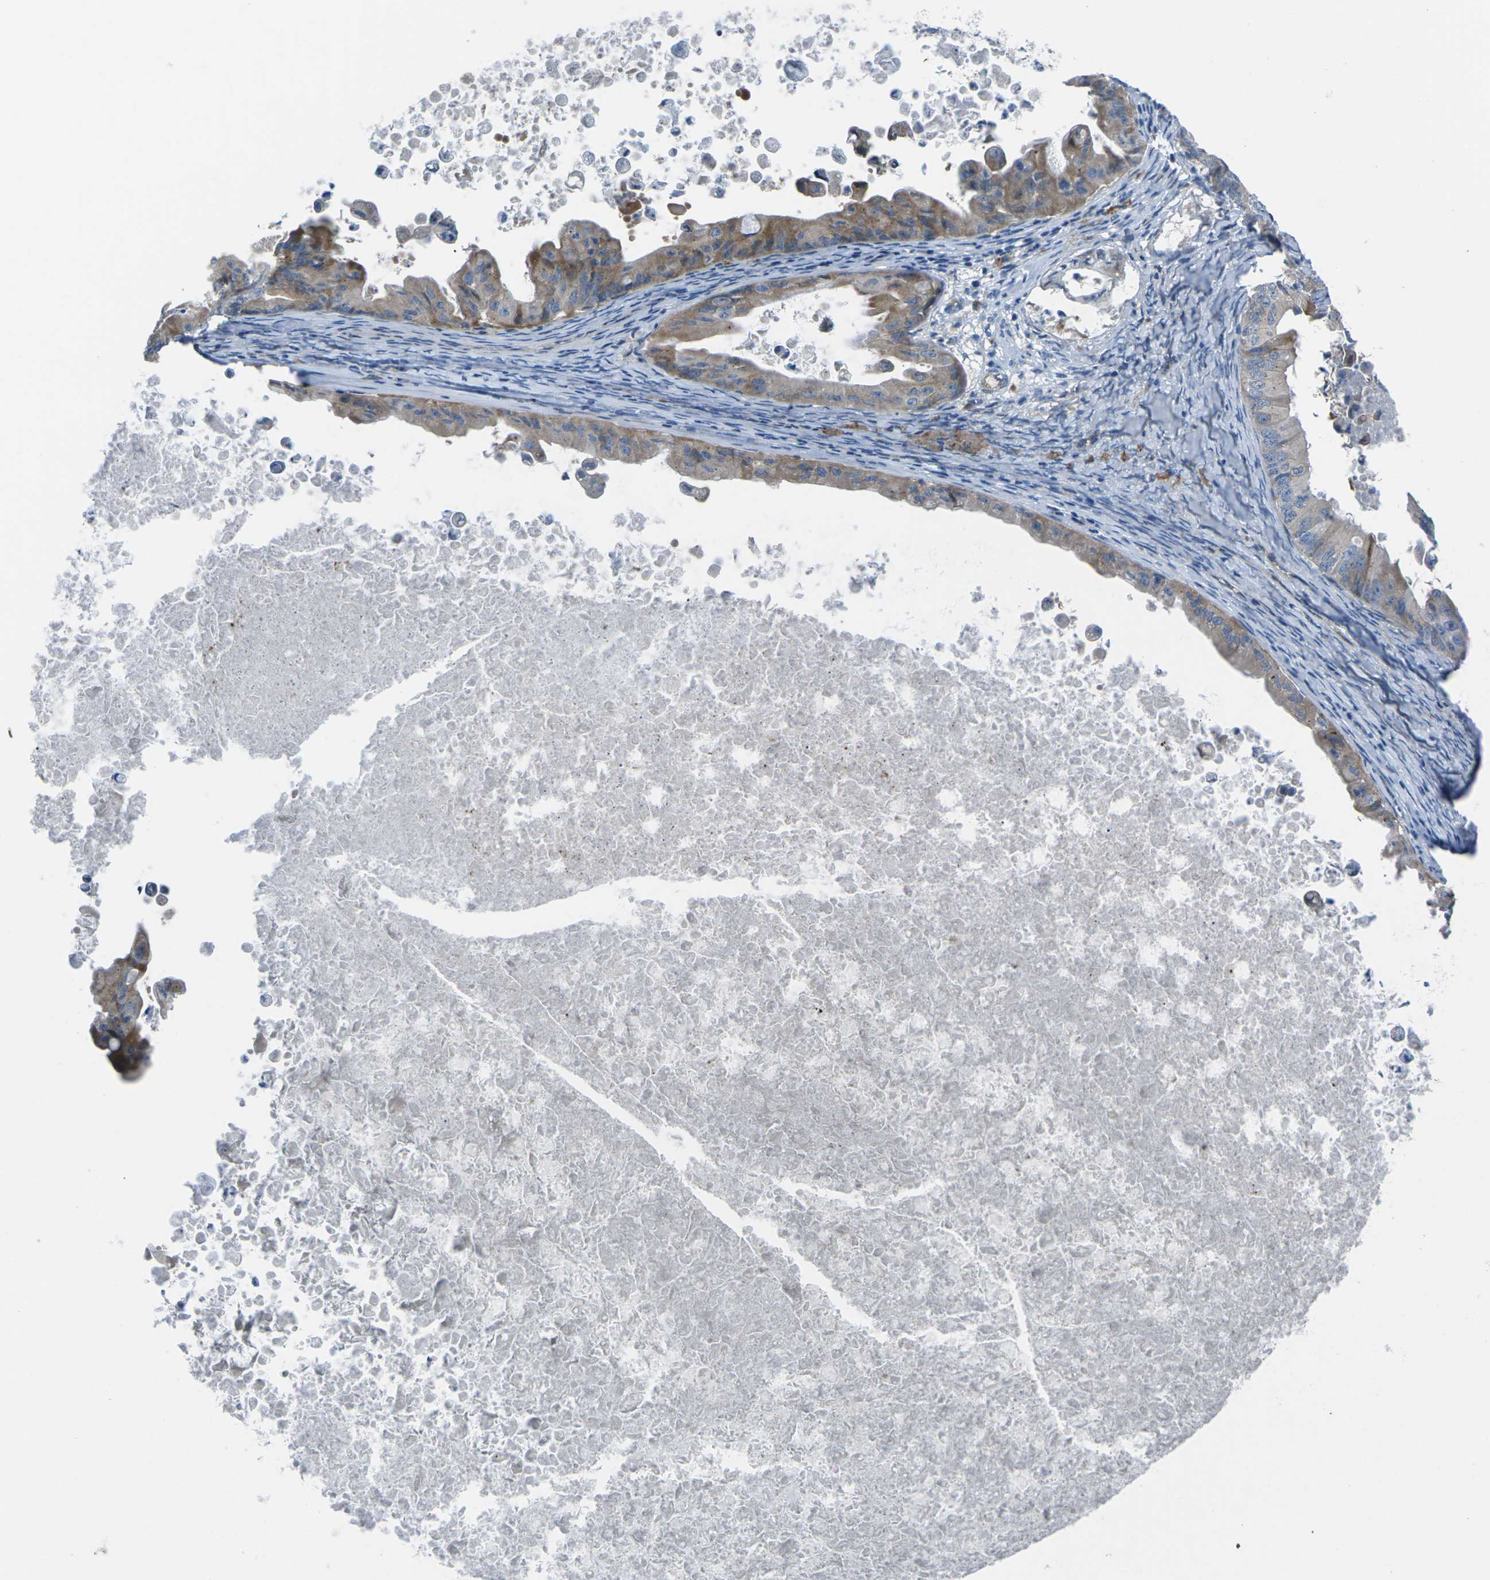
{"staining": {"intensity": "moderate", "quantity": ">75%", "location": "cytoplasmic/membranous"}, "tissue": "ovarian cancer", "cell_type": "Tumor cells", "image_type": "cancer", "snomed": [{"axis": "morphology", "description": "Cystadenocarcinoma, mucinous, NOS"}, {"axis": "topography", "description": "Ovary"}], "caption": "The immunohistochemical stain shows moderate cytoplasmic/membranous positivity in tumor cells of mucinous cystadenocarcinoma (ovarian) tissue.", "gene": "EDNRA", "patient": {"sex": "female", "age": 37}}